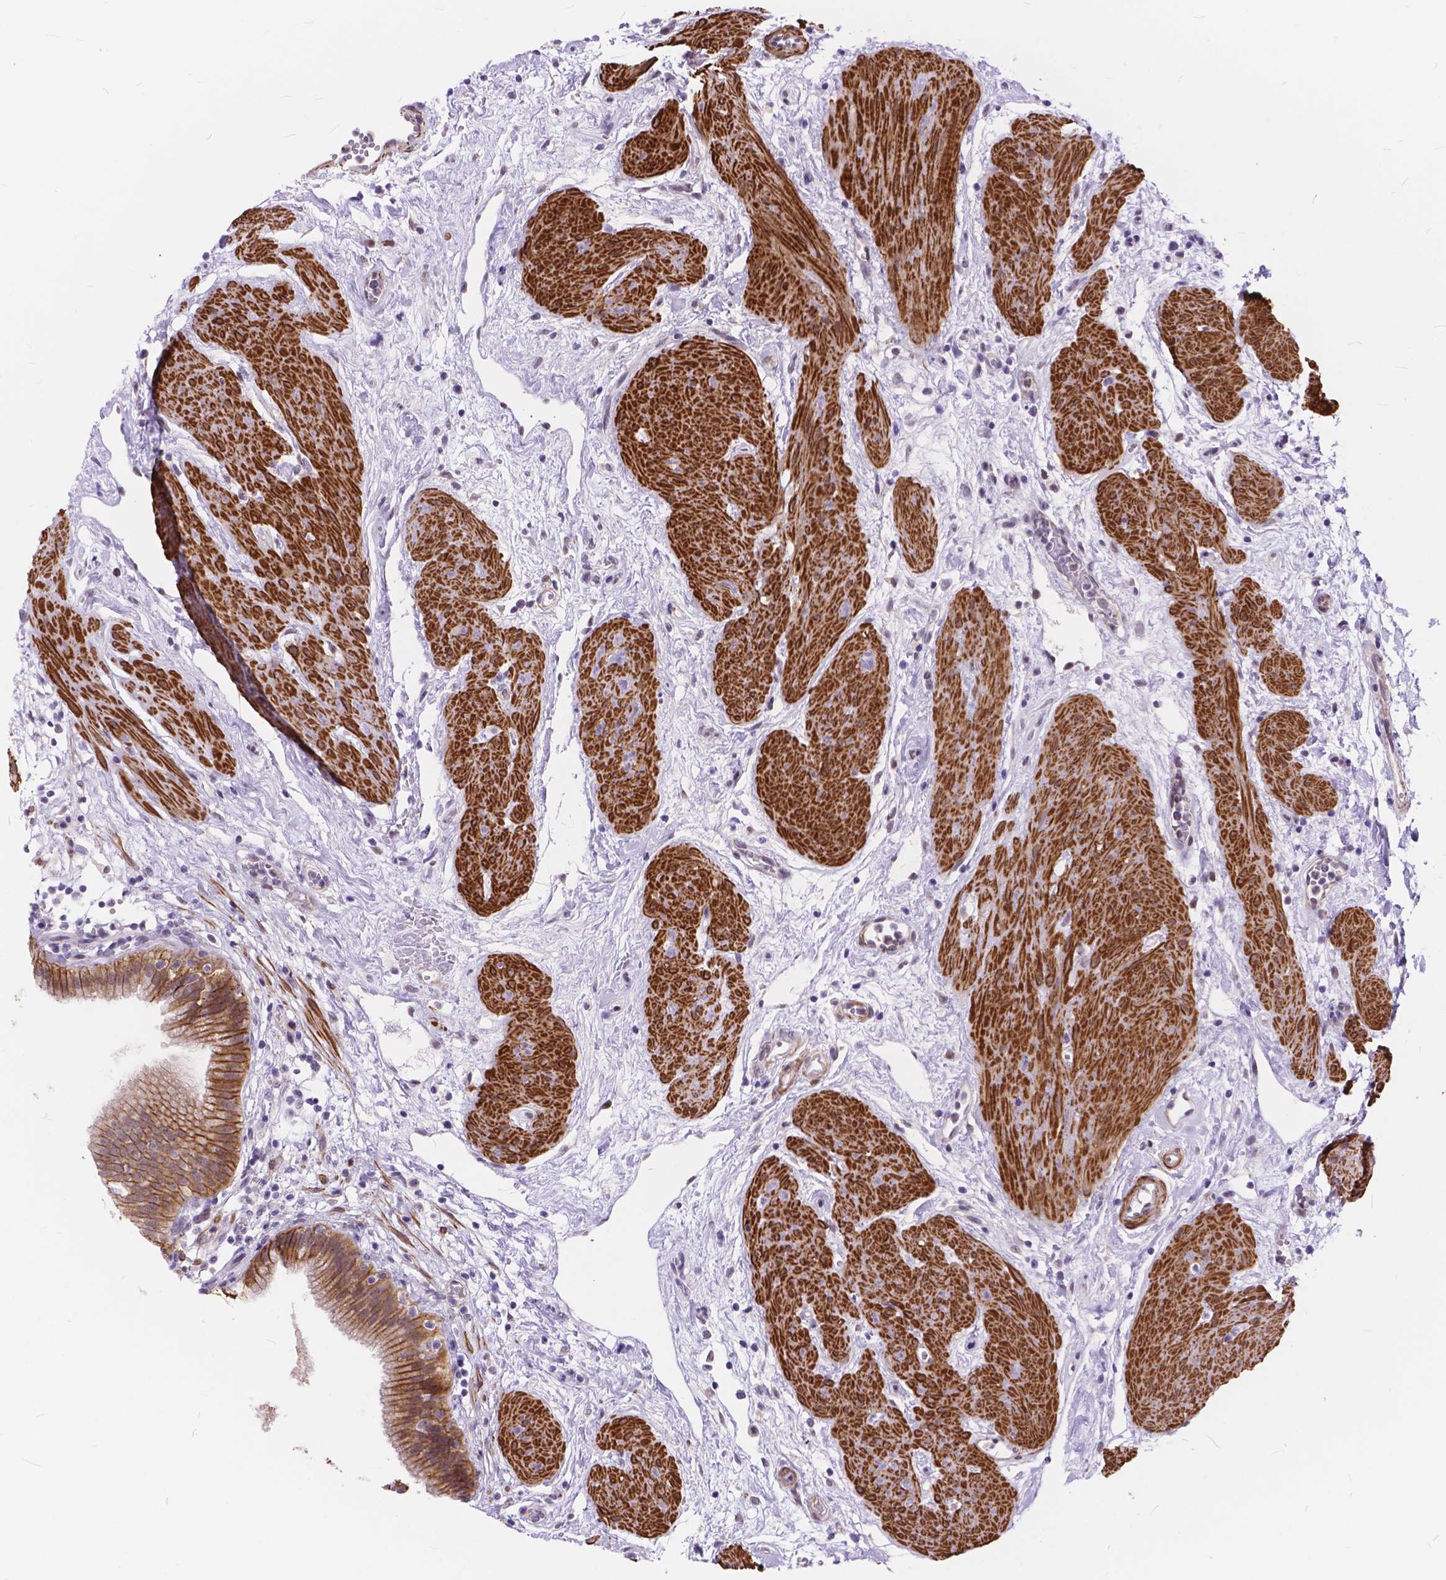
{"staining": {"intensity": "strong", "quantity": ">75%", "location": "cytoplasmic/membranous"}, "tissue": "gallbladder", "cell_type": "Glandular cells", "image_type": "normal", "snomed": [{"axis": "morphology", "description": "Normal tissue, NOS"}, {"axis": "topography", "description": "Gallbladder"}], "caption": "This is an image of immunohistochemistry (IHC) staining of normal gallbladder, which shows strong expression in the cytoplasmic/membranous of glandular cells.", "gene": "MAN2C1", "patient": {"sex": "female", "age": 65}}